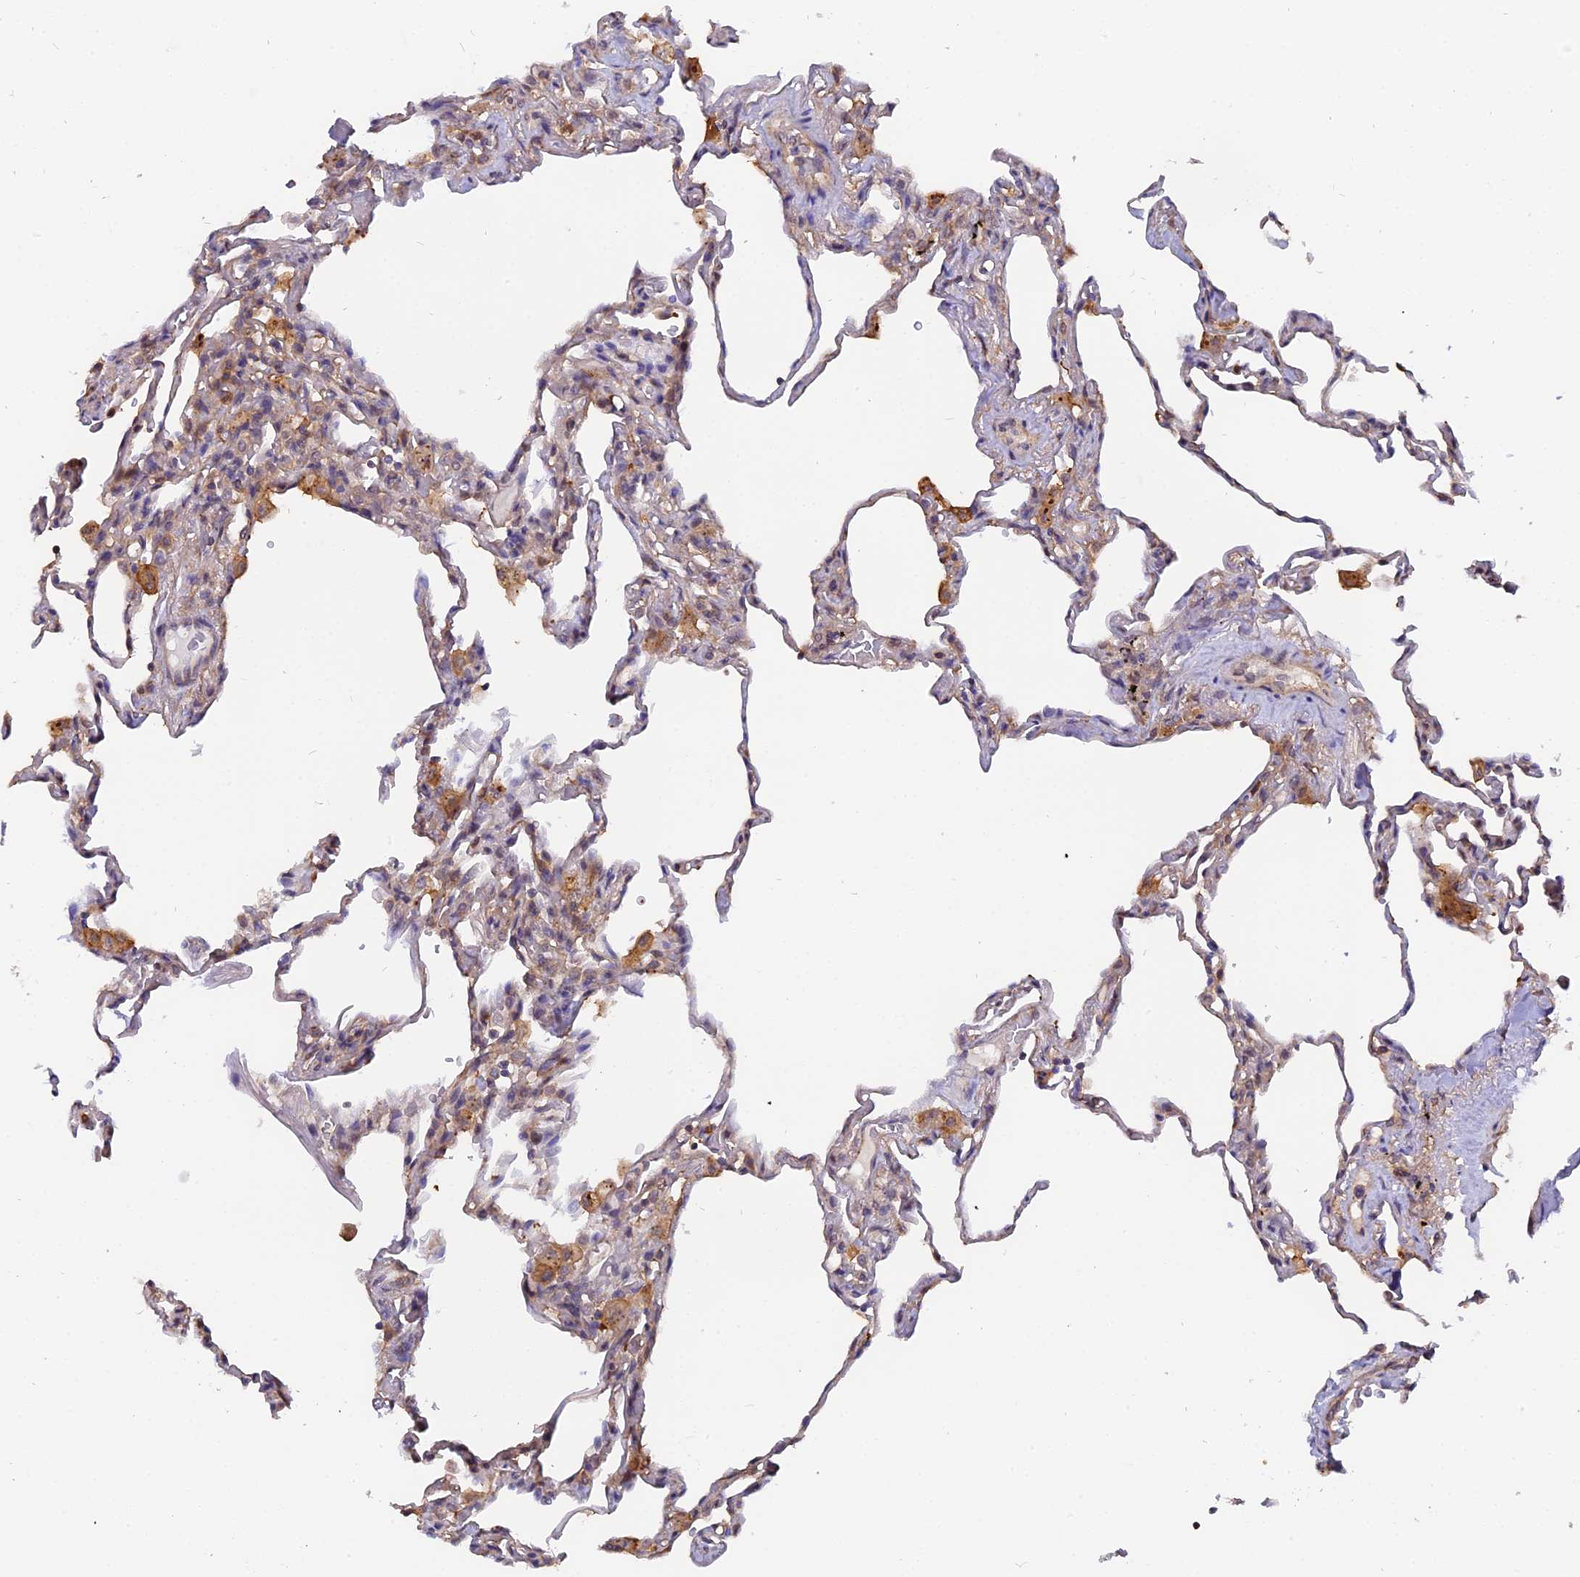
{"staining": {"intensity": "weak", "quantity": "<25%", "location": "cytoplasmic/membranous,nuclear"}, "tissue": "lung", "cell_type": "Alveolar cells", "image_type": "normal", "snomed": [{"axis": "morphology", "description": "Normal tissue, NOS"}, {"axis": "topography", "description": "Lung"}], "caption": "There is no significant expression in alveolar cells of lung. Brightfield microscopy of immunohistochemistry stained with DAB (3,3'-diaminobenzidine) (brown) and hematoxylin (blue), captured at high magnification.", "gene": "FAM118B", "patient": {"sex": "male", "age": 59}}